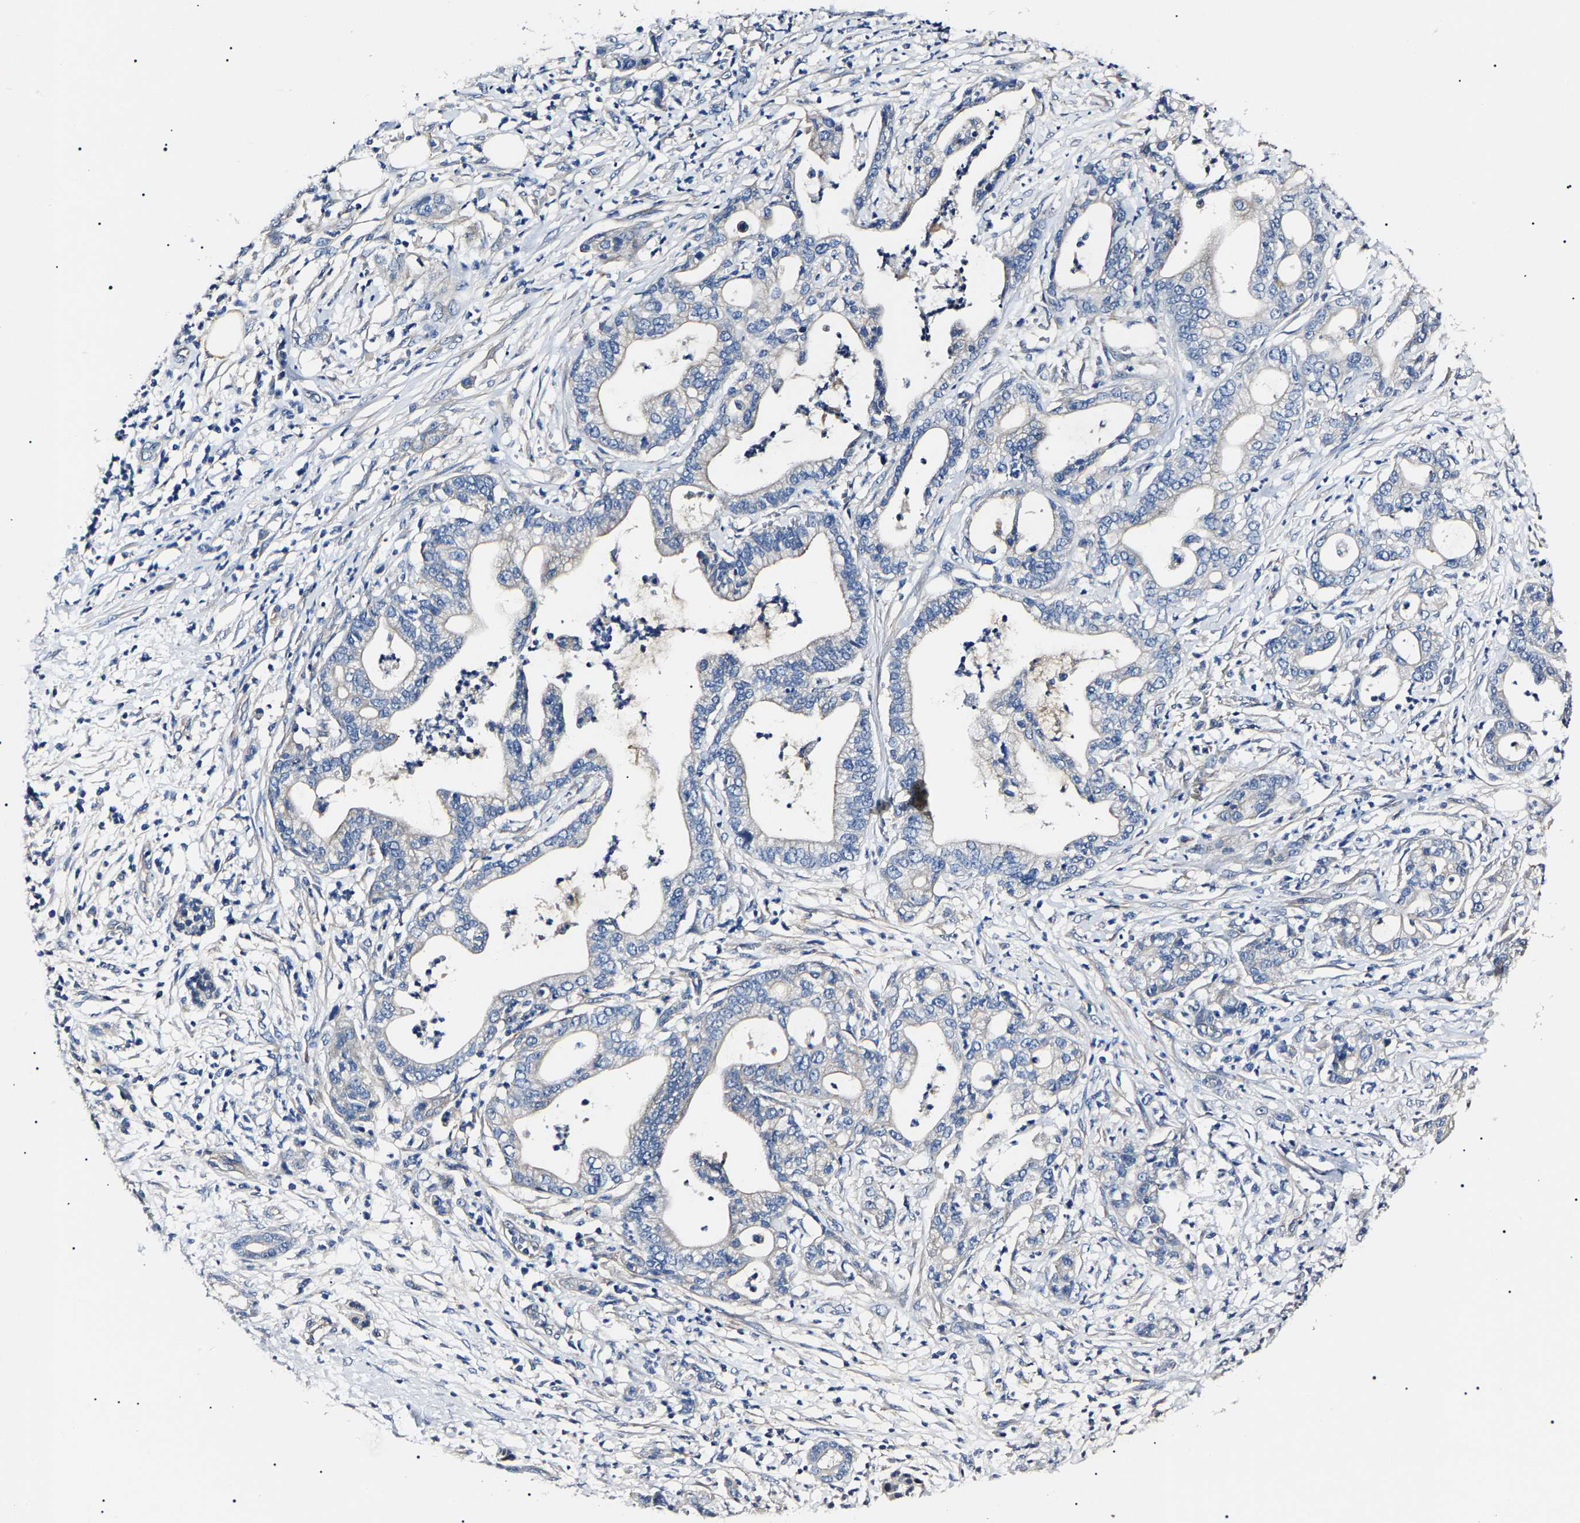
{"staining": {"intensity": "negative", "quantity": "none", "location": "none"}, "tissue": "pancreatic cancer", "cell_type": "Tumor cells", "image_type": "cancer", "snomed": [{"axis": "morphology", "description": "Adenocarcinoma, NOS"}, {"axis": "topography", "description": "Pancreas"}], "caption": "The photomicrograph reveals no significant positivity in tumor cells of adenocarcinoma (pancreatic).", "gene": "KLHL42", "patient": {"sex": "male", "age": 69}}